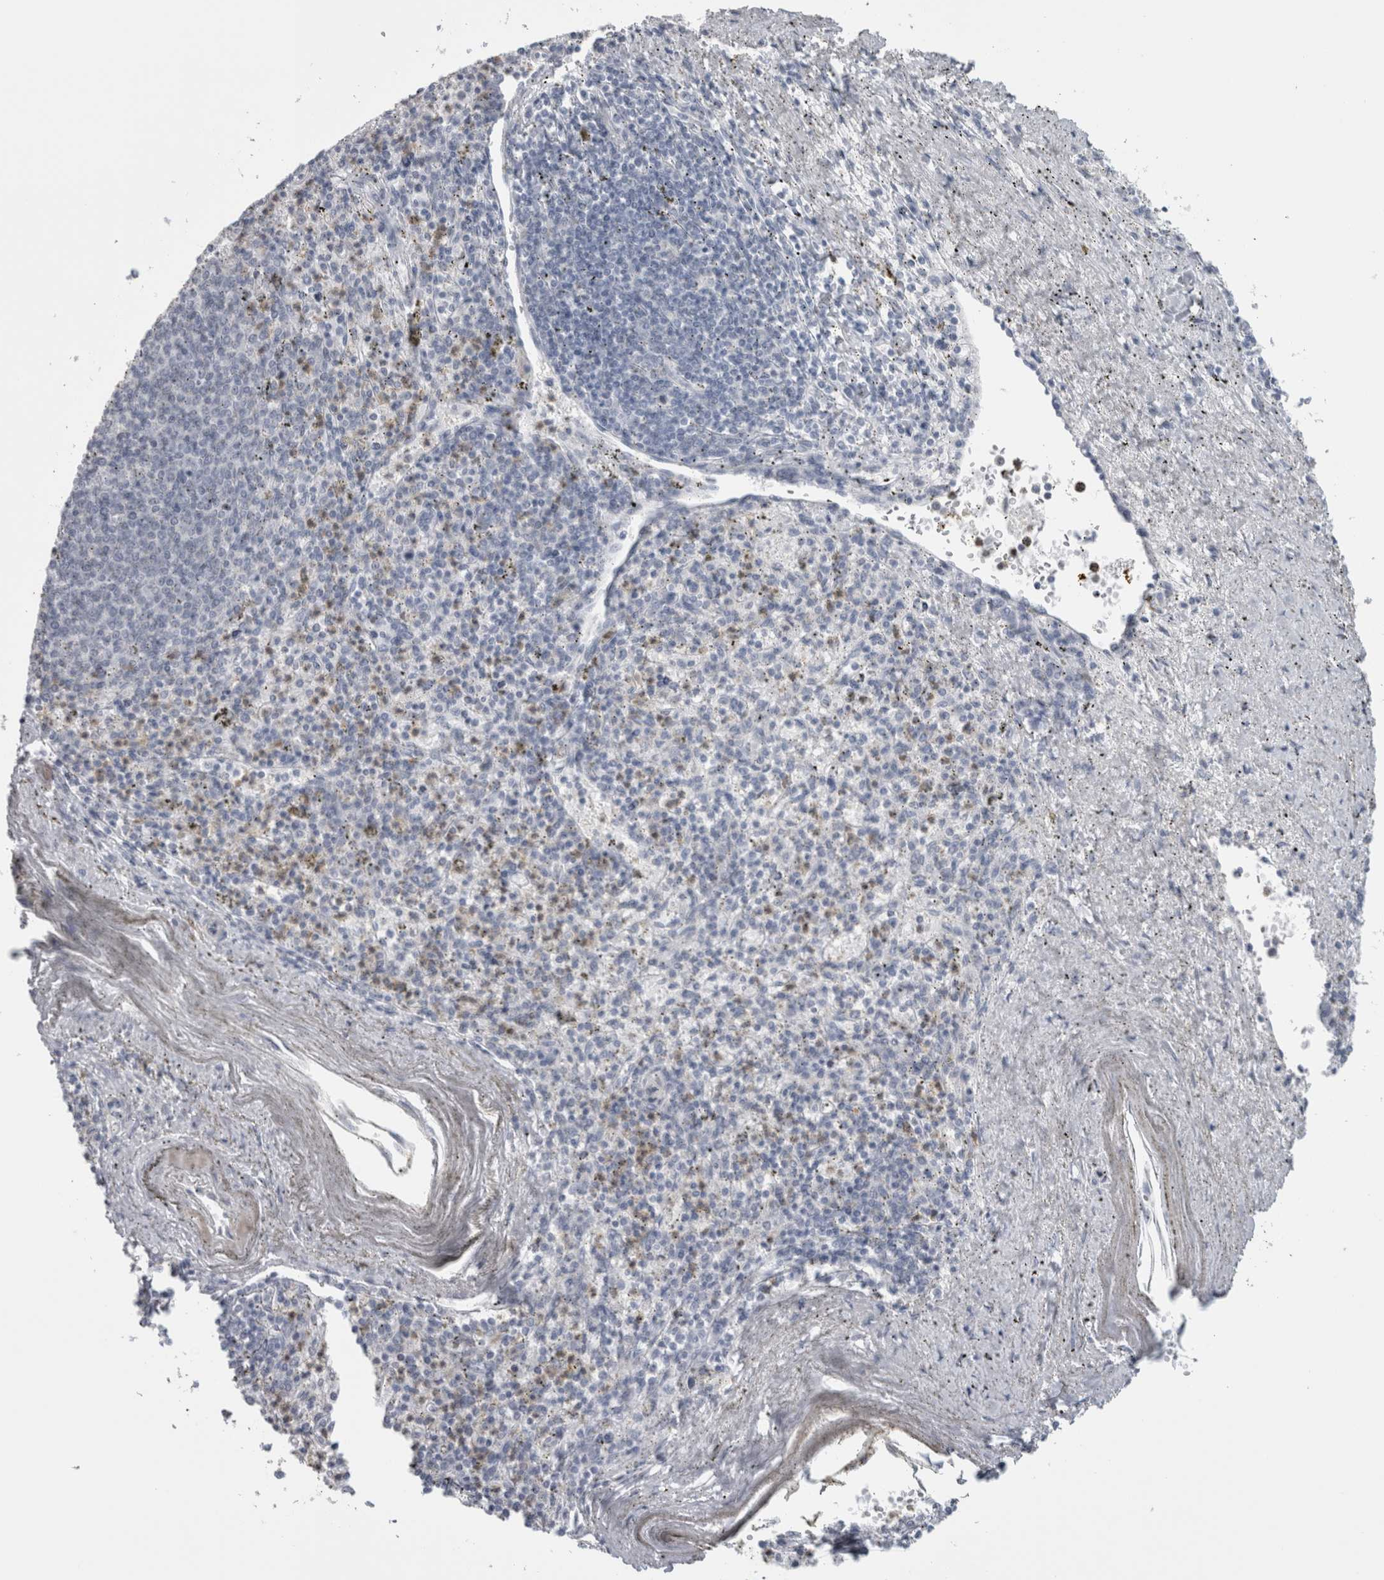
{"staining": {"intensity": "negative", "quantity": "none", "location": "none"}, "tissue": "spleen", "cell_type": "Cells in red pulp", "image_type": "normal", "snomed": [{"axis": "morphology", "description": "Normal tissue, NOS"}, {"axis": "topography", "description": "Spleen"}], "caption": "Immunohistochemistry of normal spleen exhibits no positivity in cells in red pulp.", "gene": "PLIN1", "patient": {"sex": "male", "age": 72}}